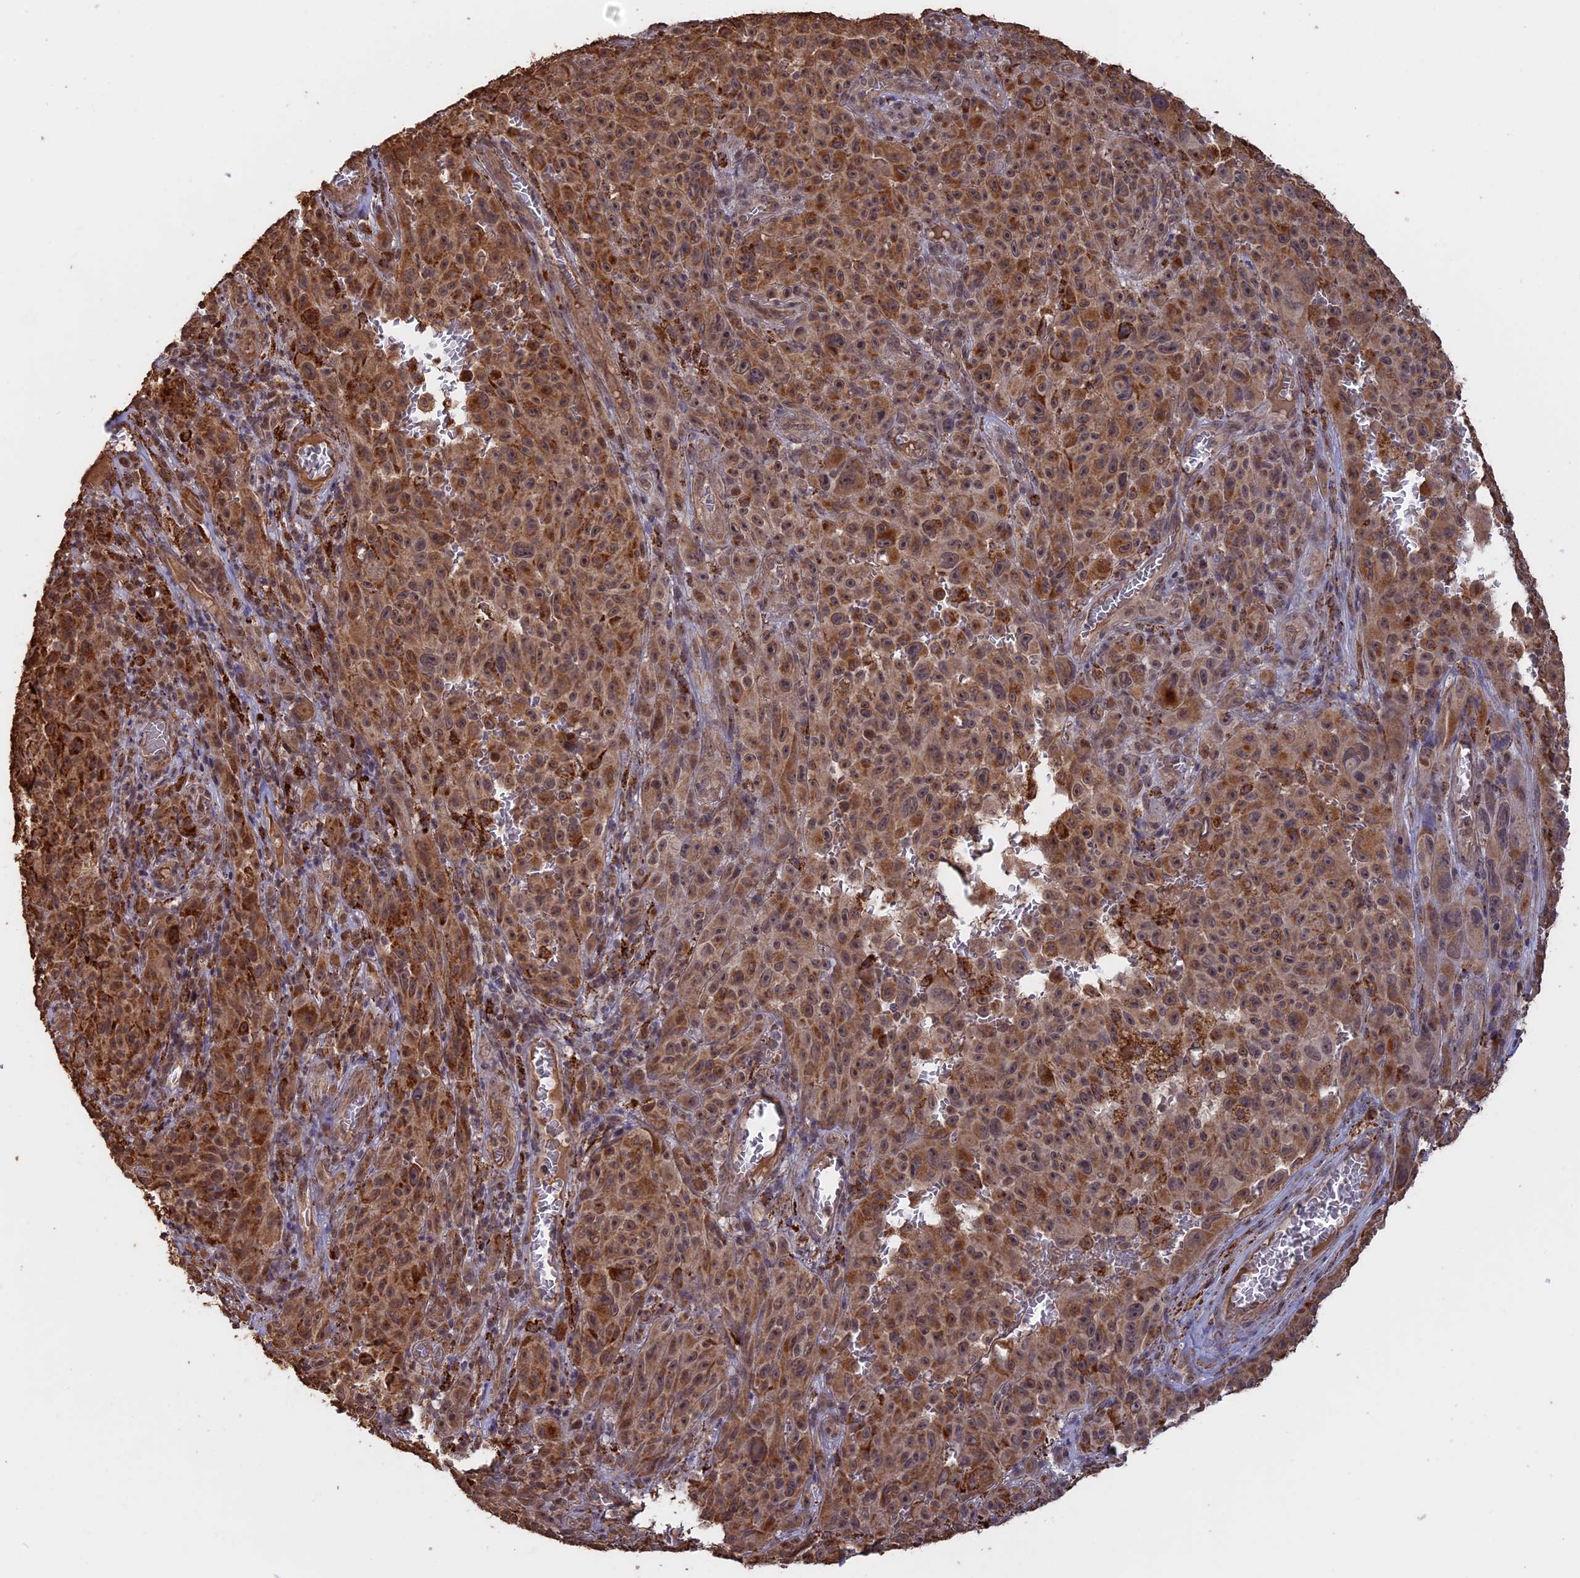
{"staining": {"intensity": "moderate", "quantity": ">75%", "location": "cytoplasmic/membranous,nuclear"}, "tissue": "melanoma", "cell_type": "Tumor cells", "image_type": "cancer", "snomed": [{"axis": "morphology", "description": "Malignant melanoma, NOS"}, {"axis": "topography", "description": "Skin"}], "caption": "Immunohistochemical staining of malignant melanoma reveals moderate cytoplasmic/membranous and nuclear protein staining in about >75% of tumor cells.", "gene": "FAM210B", "patient": {"sex": "female", "age": 82}}